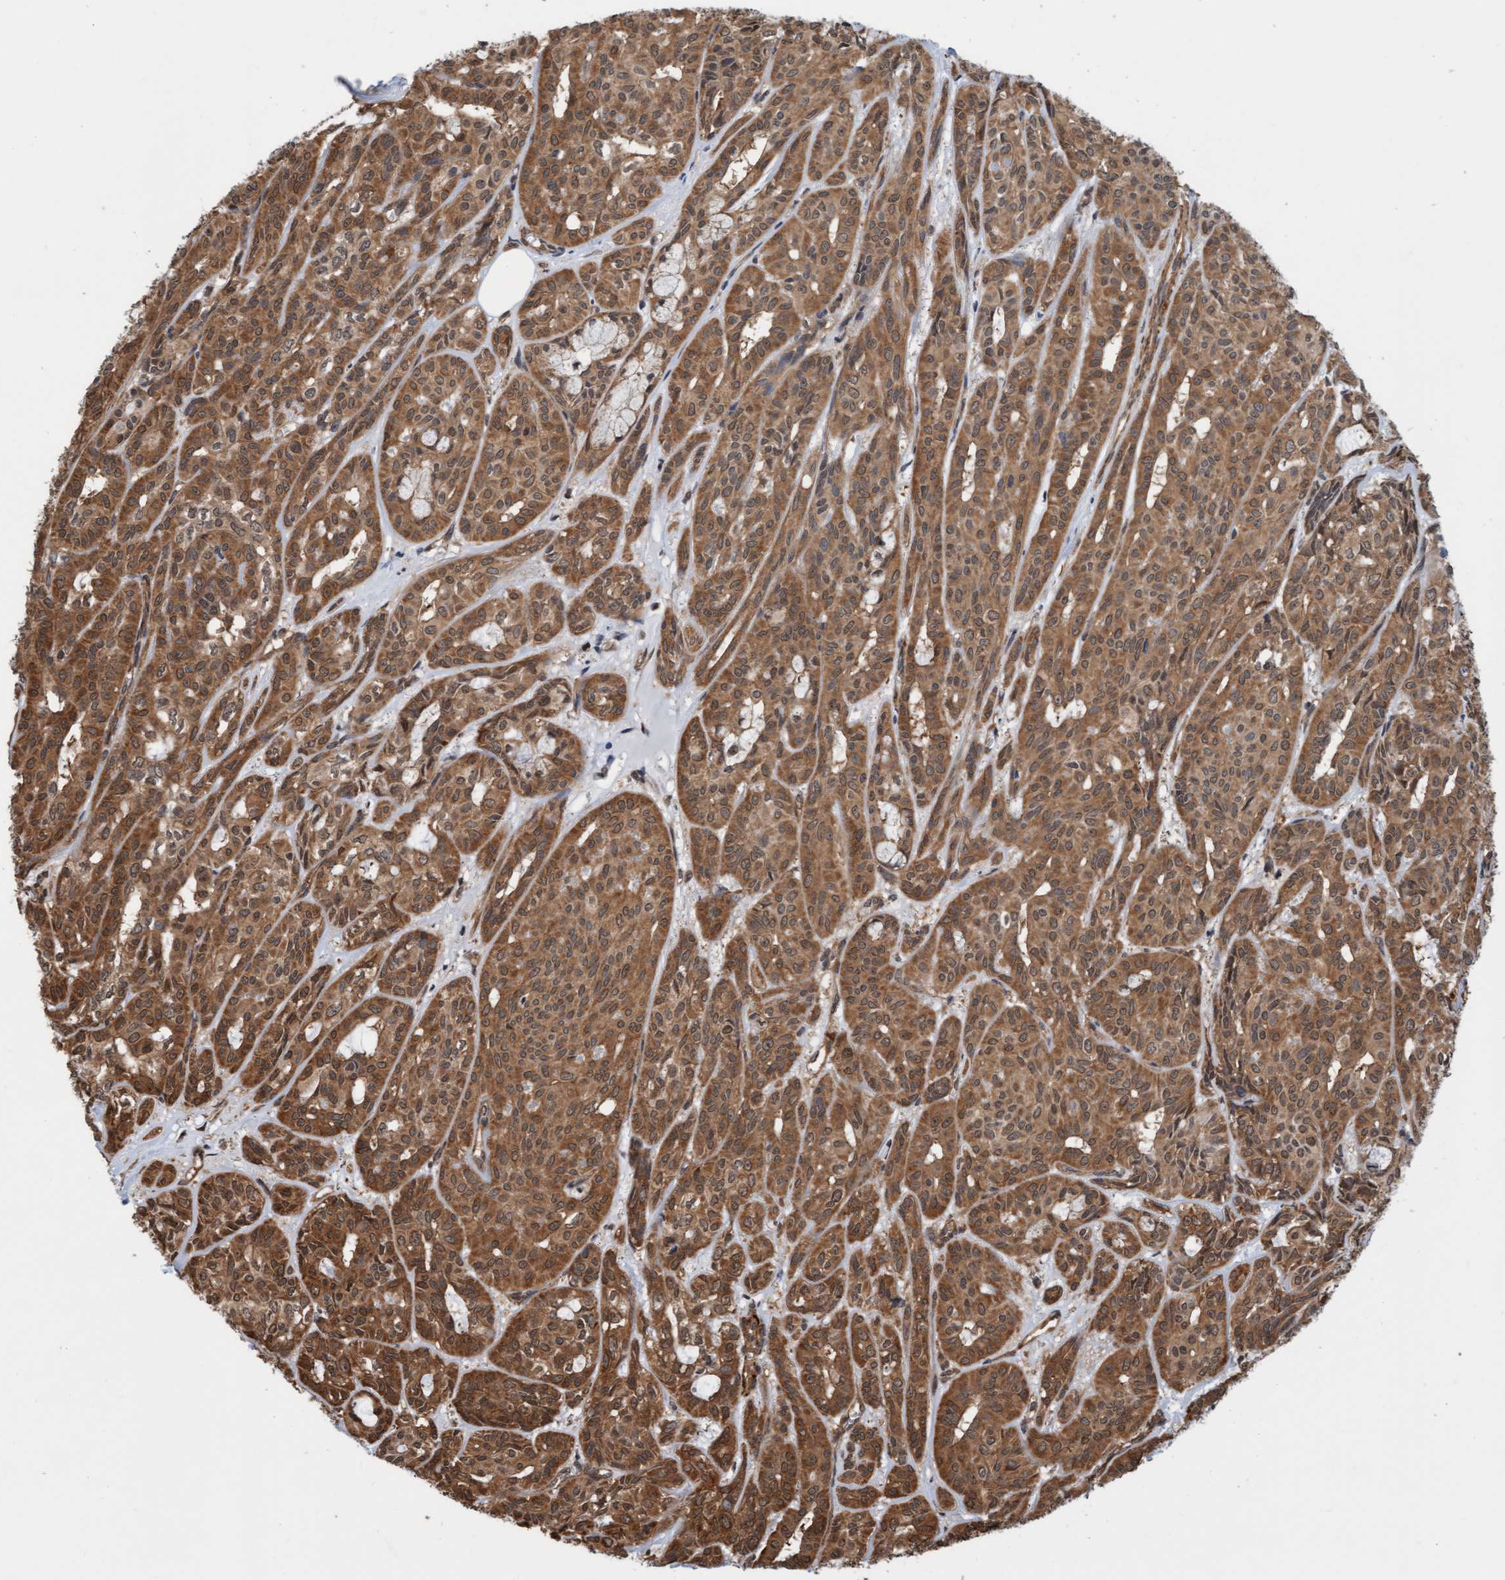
{"staining": {"intensity": "strong", "quantity": ">75%", "location": "cytoplasmic/membranous"}, "tissue": "head and neck cancer", "cell_type": "Tumor cells", "image_type": "cancer", "snomed": [{"axis": "morphology", "description": "Adenocarcinoma, NOS"}, {"axis": "topography", "description": "Salivary gland, NOS"}, {"axis": "topography", "description": "Head-Neck"}], "caption": "IHC of human head and neck cancer displays high levels of strong cytoplasmic/membranous expression in about >75% of tumor cells. IHC stains the protein of interest in brown and the nuclei are stained blue.", "gene": "STXBP4", "patient": {"sex": "female", "age": 76}}